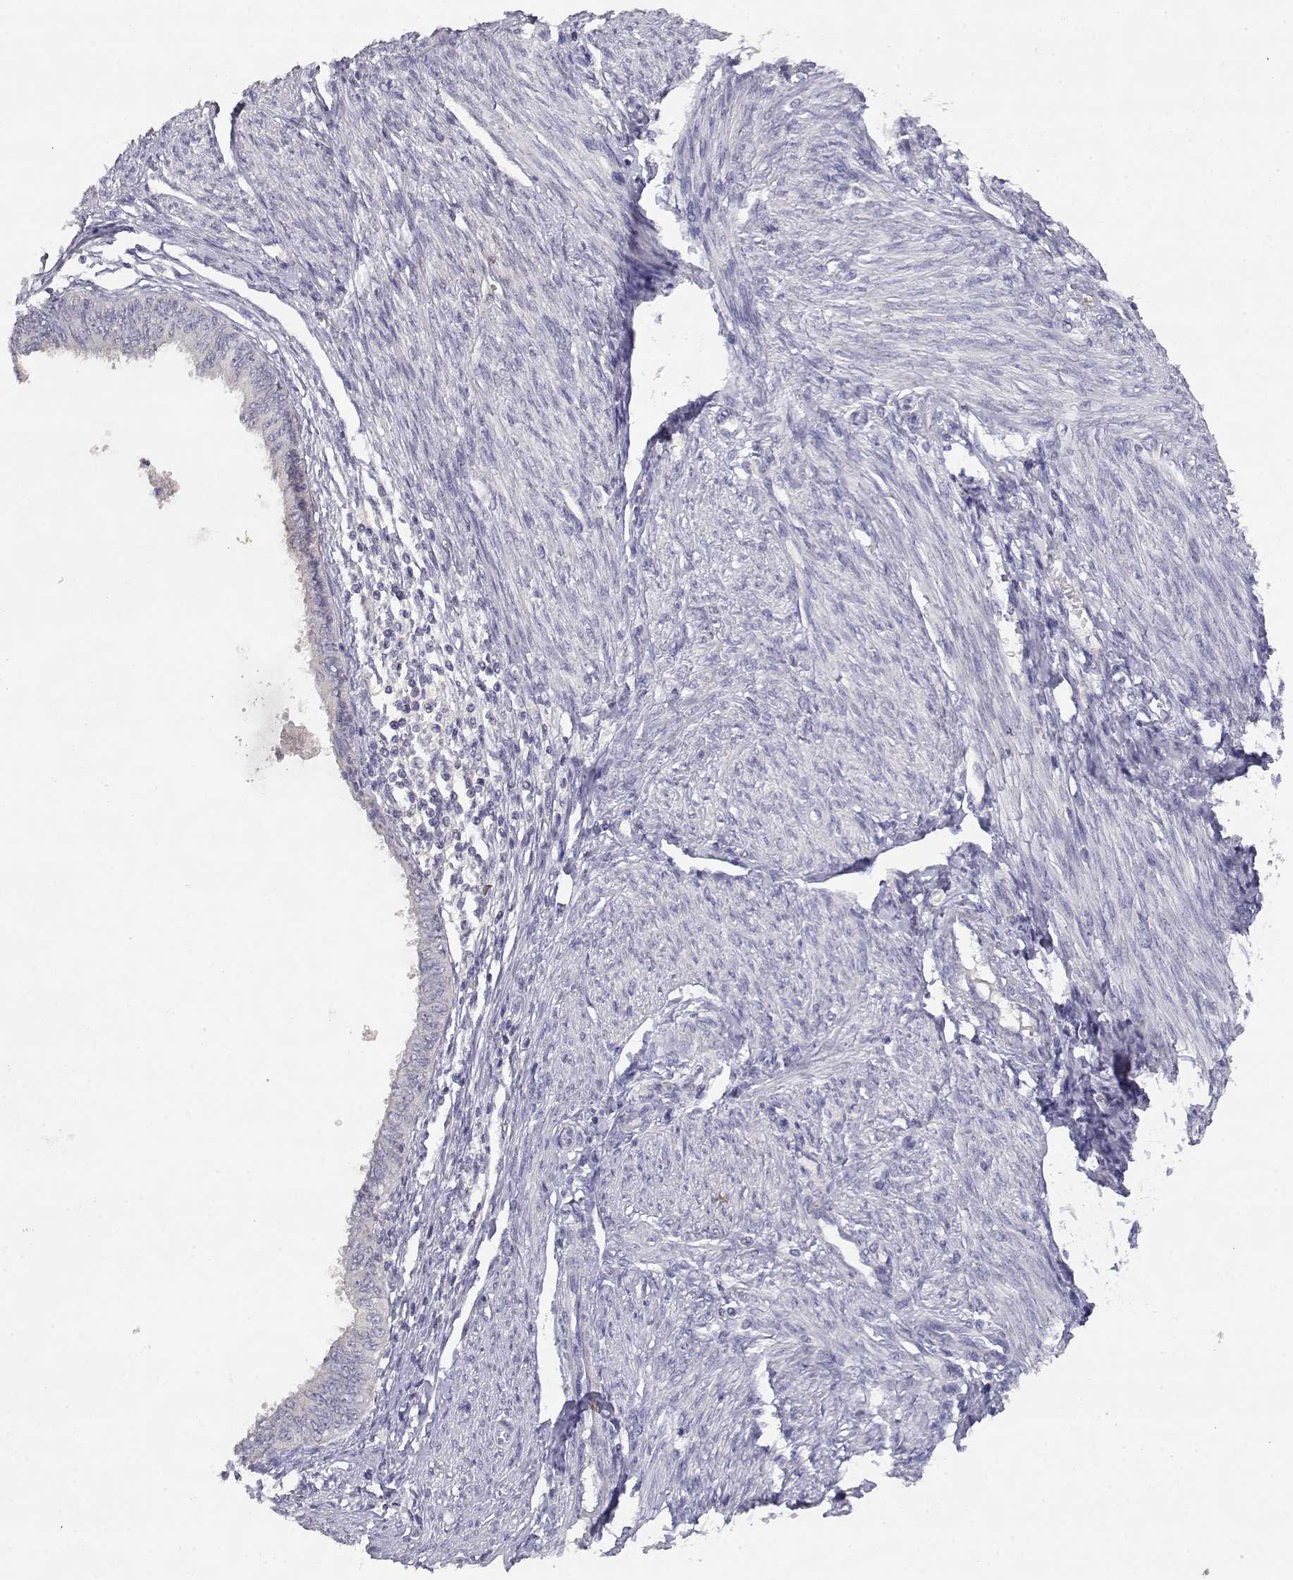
{"staining": {"intensity": "negative", "quantity": "none", "location": "none"}, "tissue": "endometrial cancer", "cell_type": "Tumor cells", "image_type": "cancer", "snomed": [{"axis": "morphology", "description": "Adenocarcinoma, NOS"}, {"axis": "topography", "description": "Endometrium"}], "caption": "Protein analysis of endometrial cancer (adenocarcinoma) displays no significant positivity in tumor cells.", "gene": "ADA", "patient": {"sex": "female", "age": 68}}